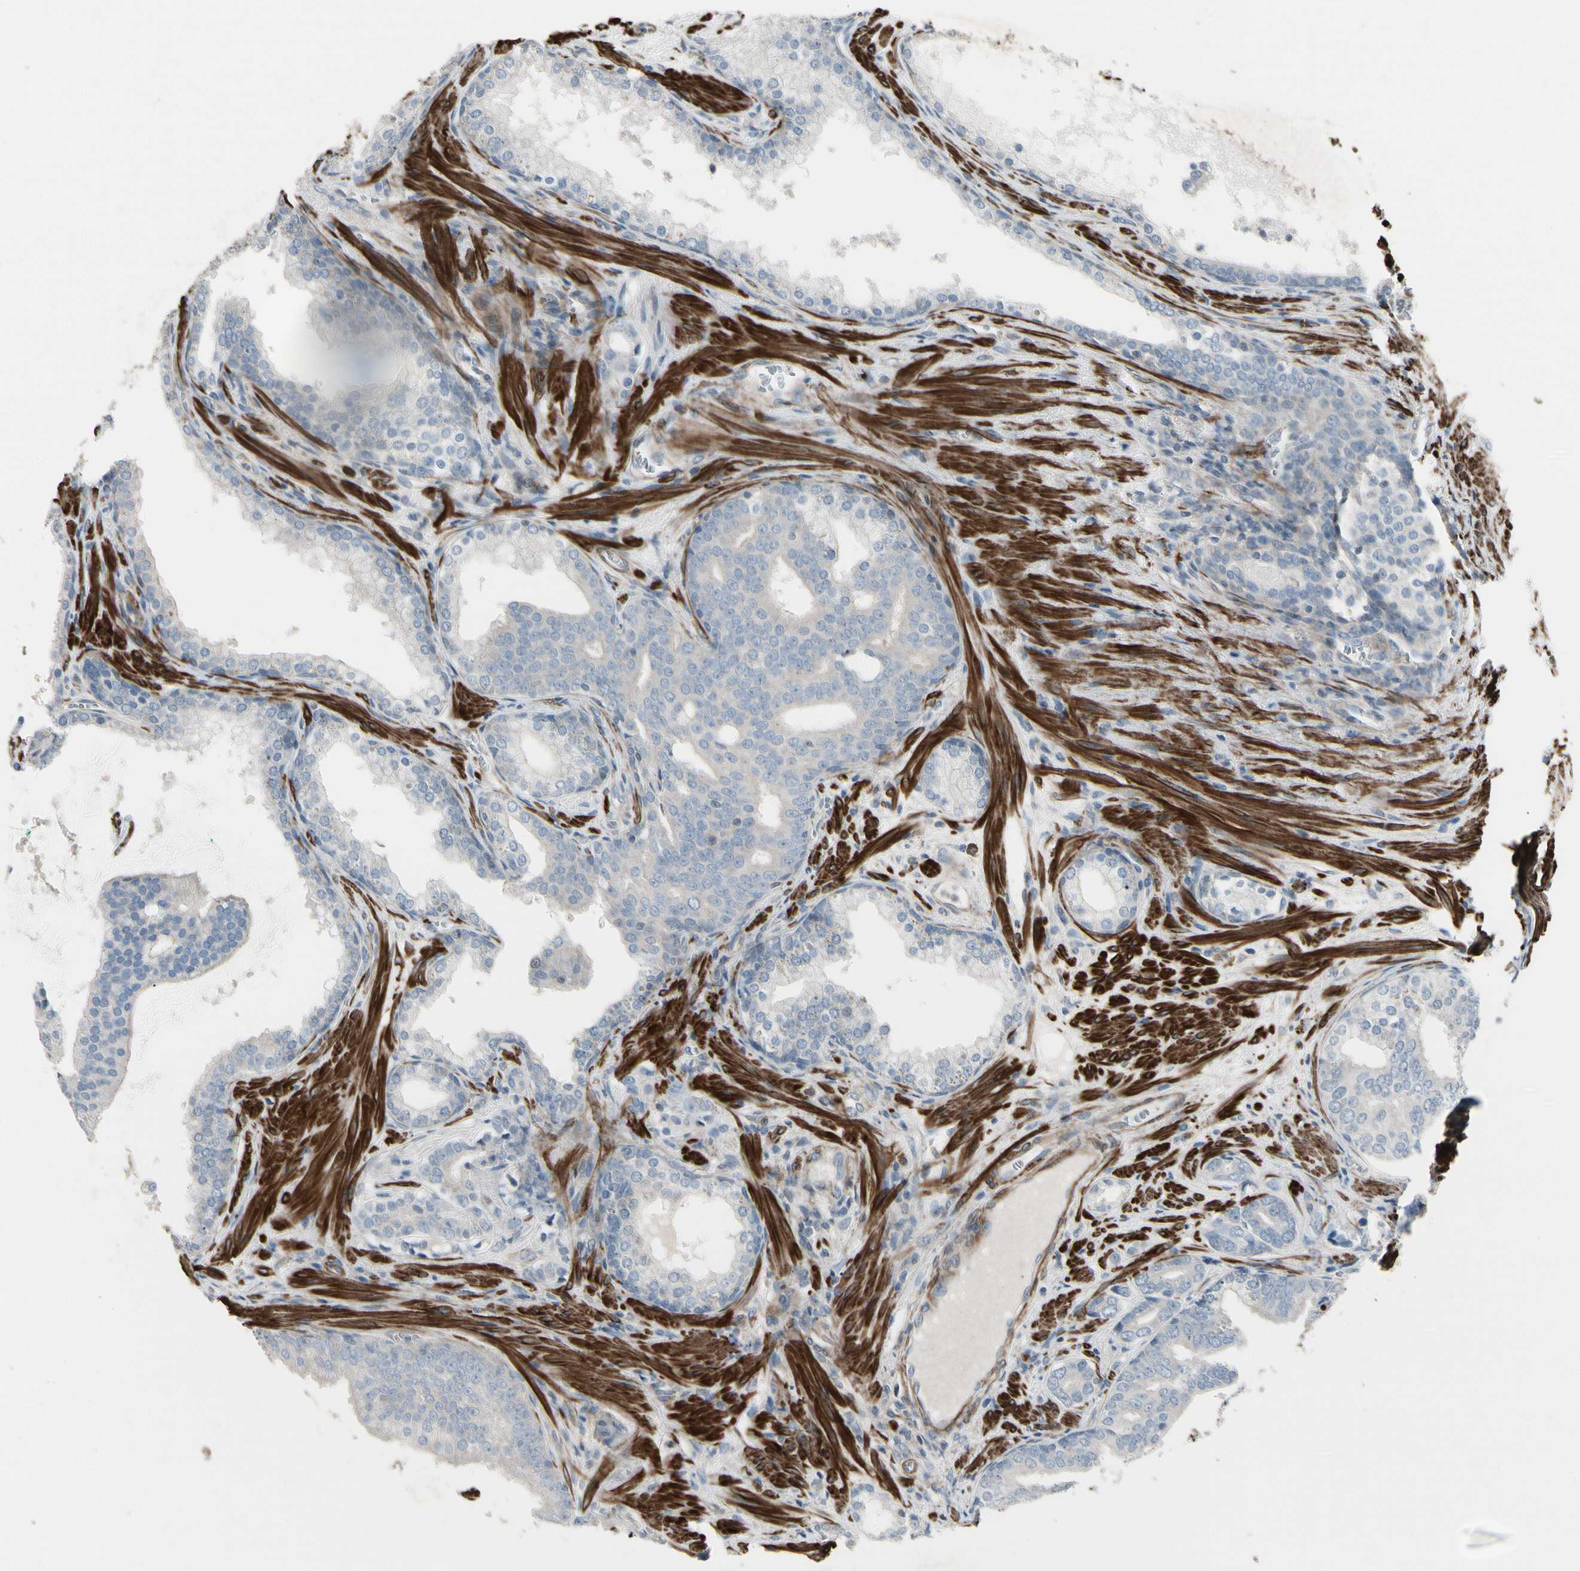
{"staining": {"intensity": "negative", "quantity": "none", "location": "none"}, "tissue": "prostate cancer", "cell_type": "Tumor cells", "image_type": "cancer", "snomed": [{"axis": "morphology", "description": "Adenocarcinoma, Low grade"}, {"axis": "topography", "description": "Prostate"}], "caption": "High power microscopy micrograph of an immunohistochemistry photomicrograph of prostate adenocarcinoma (low-grade), revealing no significant positivity in tumor cells. (Stains: DAB immunohistochemistry (IHC) with hematoxylin counter stain, Microscopy: brightfield microscopy at high magnification).", "gene": "TPM1", "patient": {"sex": "male", "age": 58}}